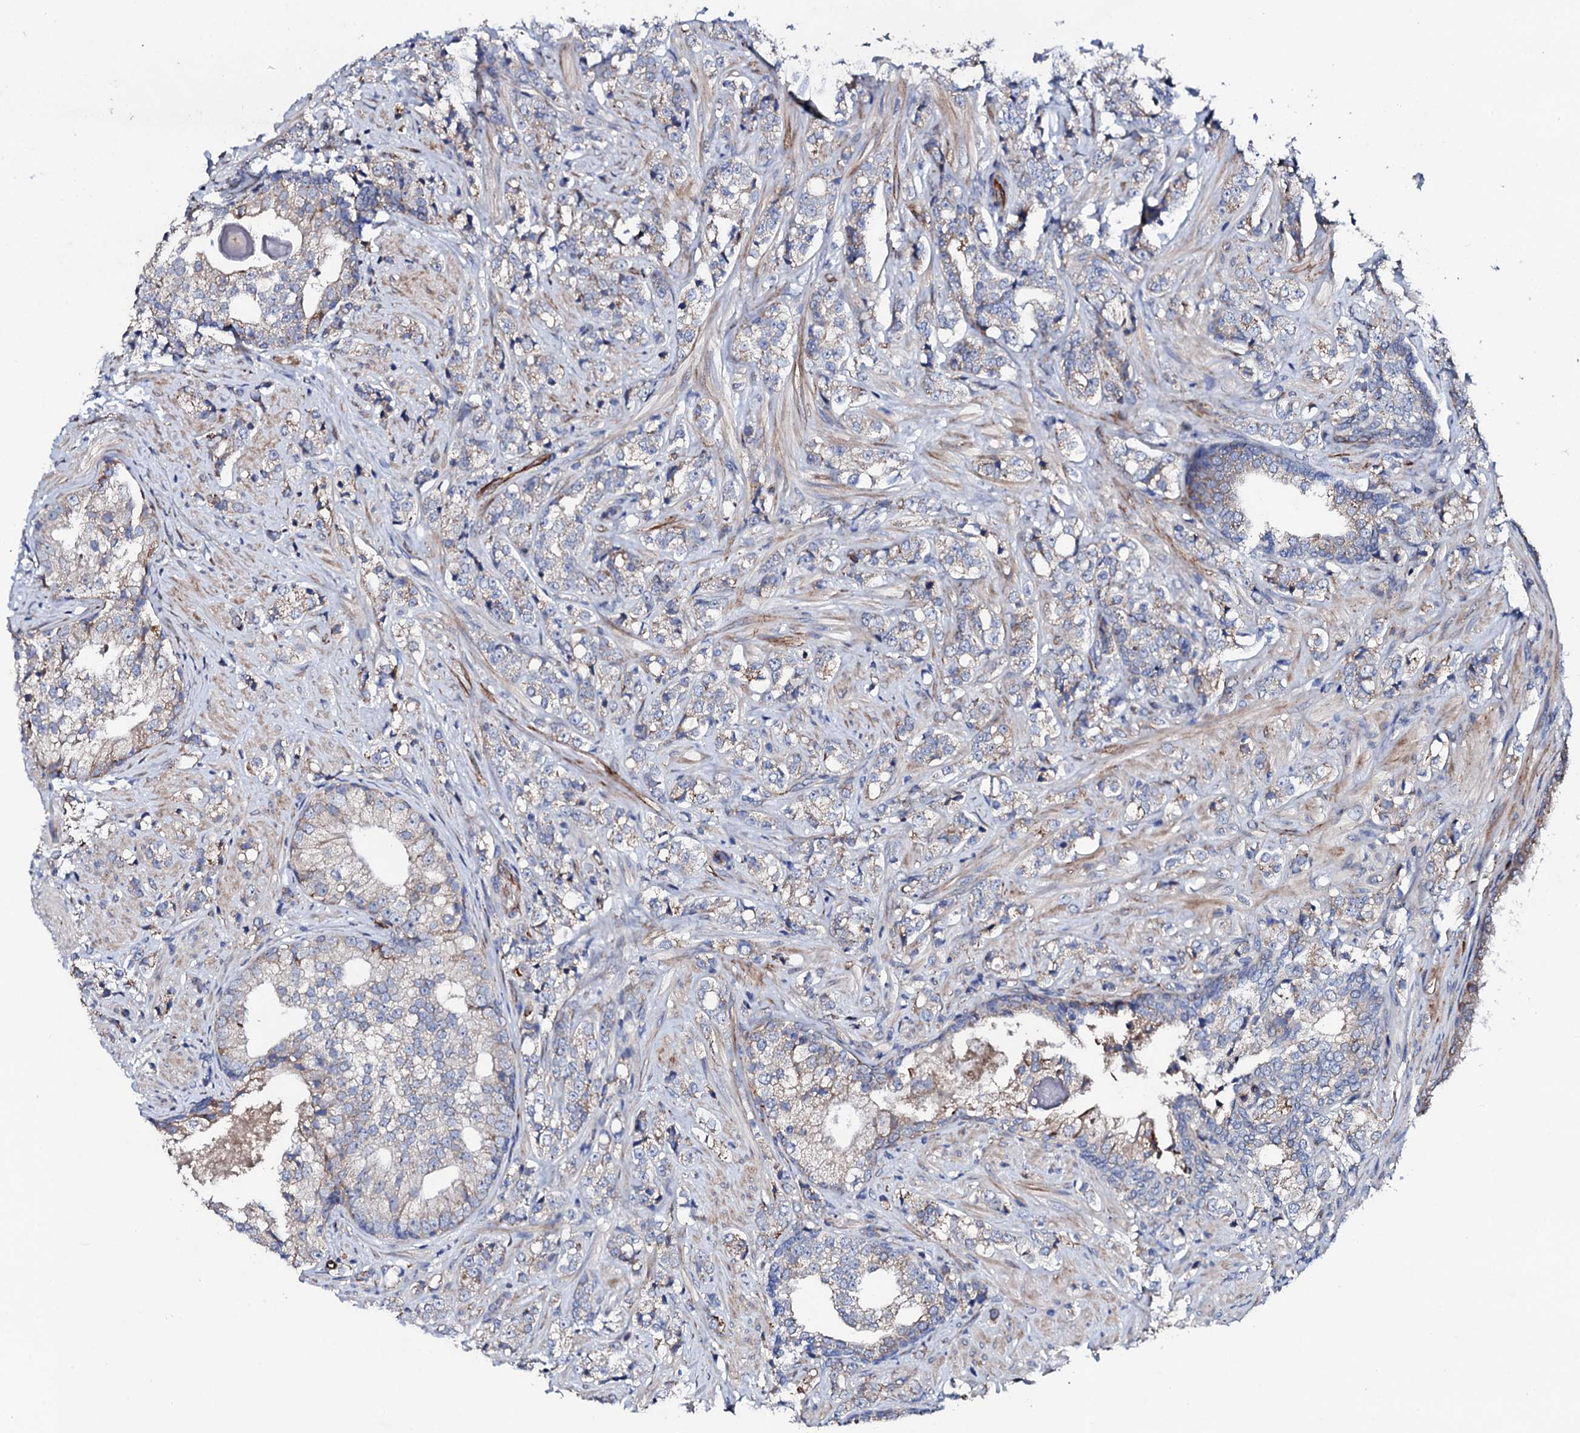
{"staining": {"intensity": "moderate", "quantity": "25%-75%", "location": "cytoplasmic/membranous"}, "tissue": "prostate cancer", "cell_type": "Tumor cells", "image_type": "cancer", "snomed": [{"axis": "morphology", "description": "Adenocarcinoma, High grade"}, {"axis": "topography", "description": "Prostate"}], "caption": "Immunohistochemistry image of prostate cancer stained for a protein (brown), which displays medium levels of moderate cytoplasmic/membranous expression in about 25%-75% of tumor cells.", "gene": "DBX1", "patient": {"sex": "male", "age": 69}}